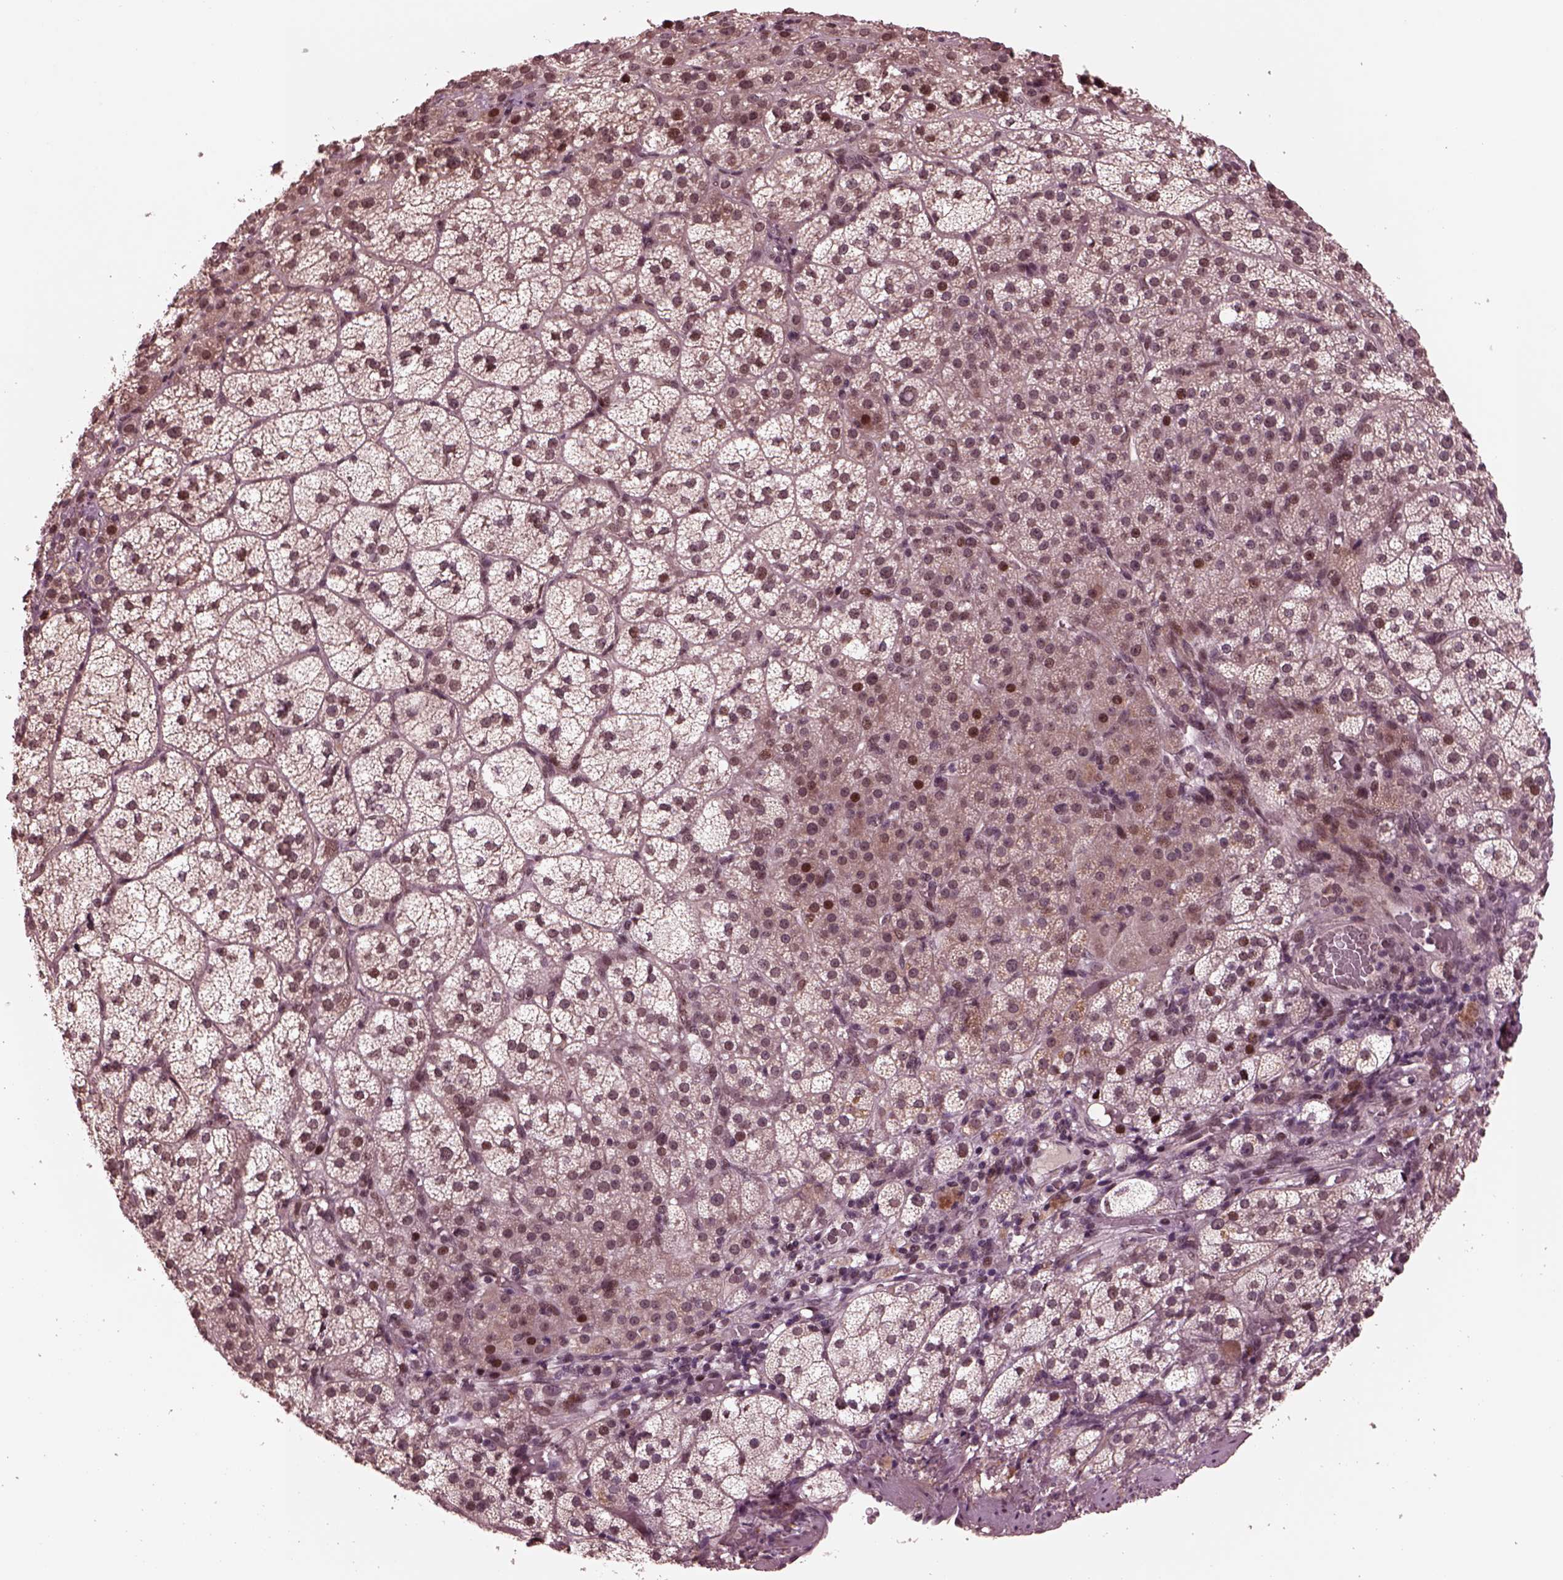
{"staining": {"intensity": "weak", "quantity": "25%-75%", "location": "cytoplasmic/membranous,nuclear"}, "tissue": "adrenal gland", "cell_type": "Glandular cells", "image_type": "normal", "snomed": [{"axis": "morphology", "description": "Normal tissue, NOS"}, {"axis": "topography", "description": "Adrenal gland"}], "caption": "A low amount of weak cytoplasmic/membranous,nuclear positivity is appreciated in about 25%-75% of glandular cells in normal adrenal gland. (IHC, brightfield microscopy, high magnification).", "gene": "NAP1L5", "patient": {"sex": "female", "age": 60}}